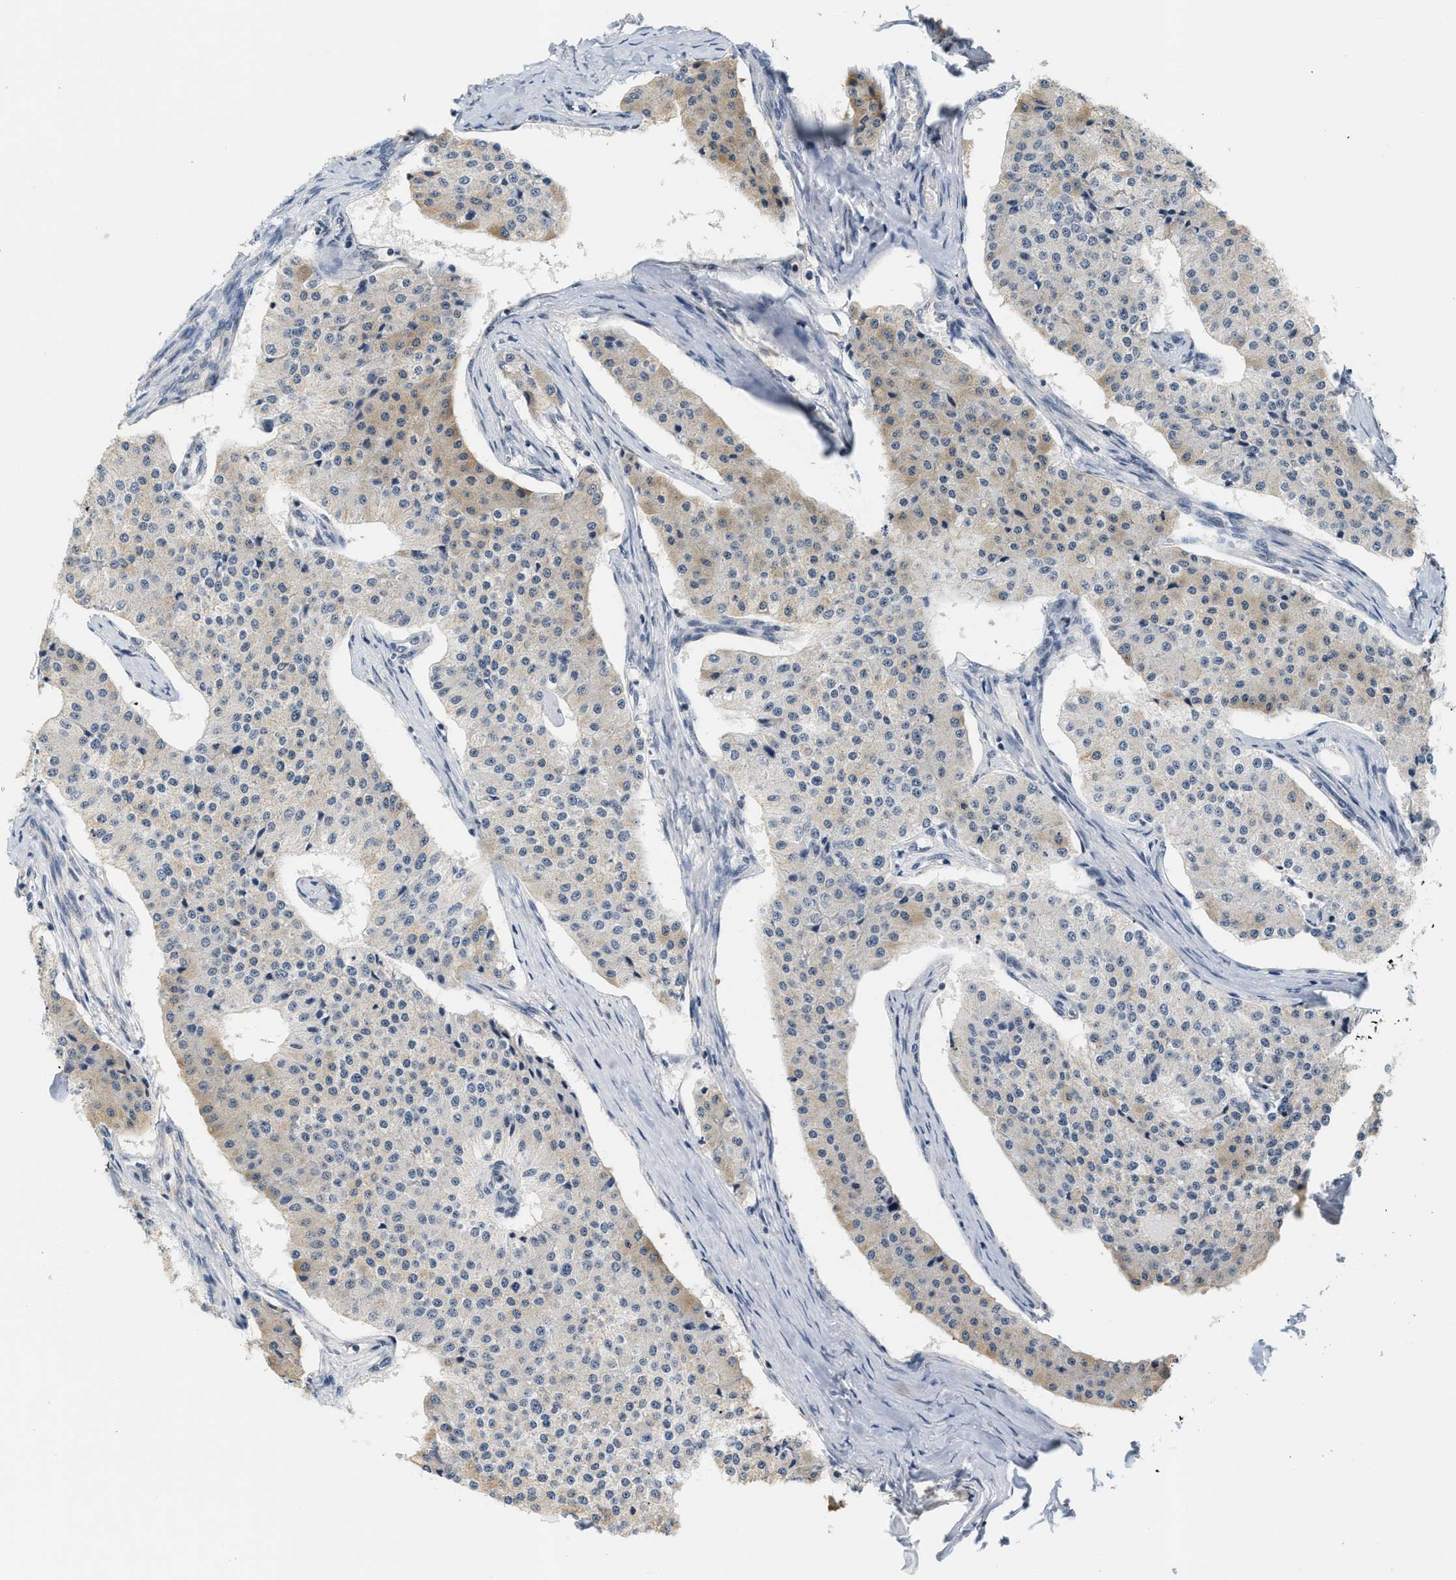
{"staining": {"intensity": "weak", "quantity": "25%-75%", "location": "cytoplasmic/membranous"}, "tissue": "carcinoid", "cell_type": "Tumor cells", "image_type": "cancer", "snomed": [{"axis": "morphology", "description": "Carcinoid, malignant, NOS"}, {"axis": "topography", "description": "Colon"}], "caption": "The image displays immunohistochemical staining of carcinoid (malignant). There is weak cytoplasmic/membranous positivity is identified in approximately 25%-75% of tumor cells.", "gene": "GIGYF1", "patient": {"sex": "female", "age": 52}}